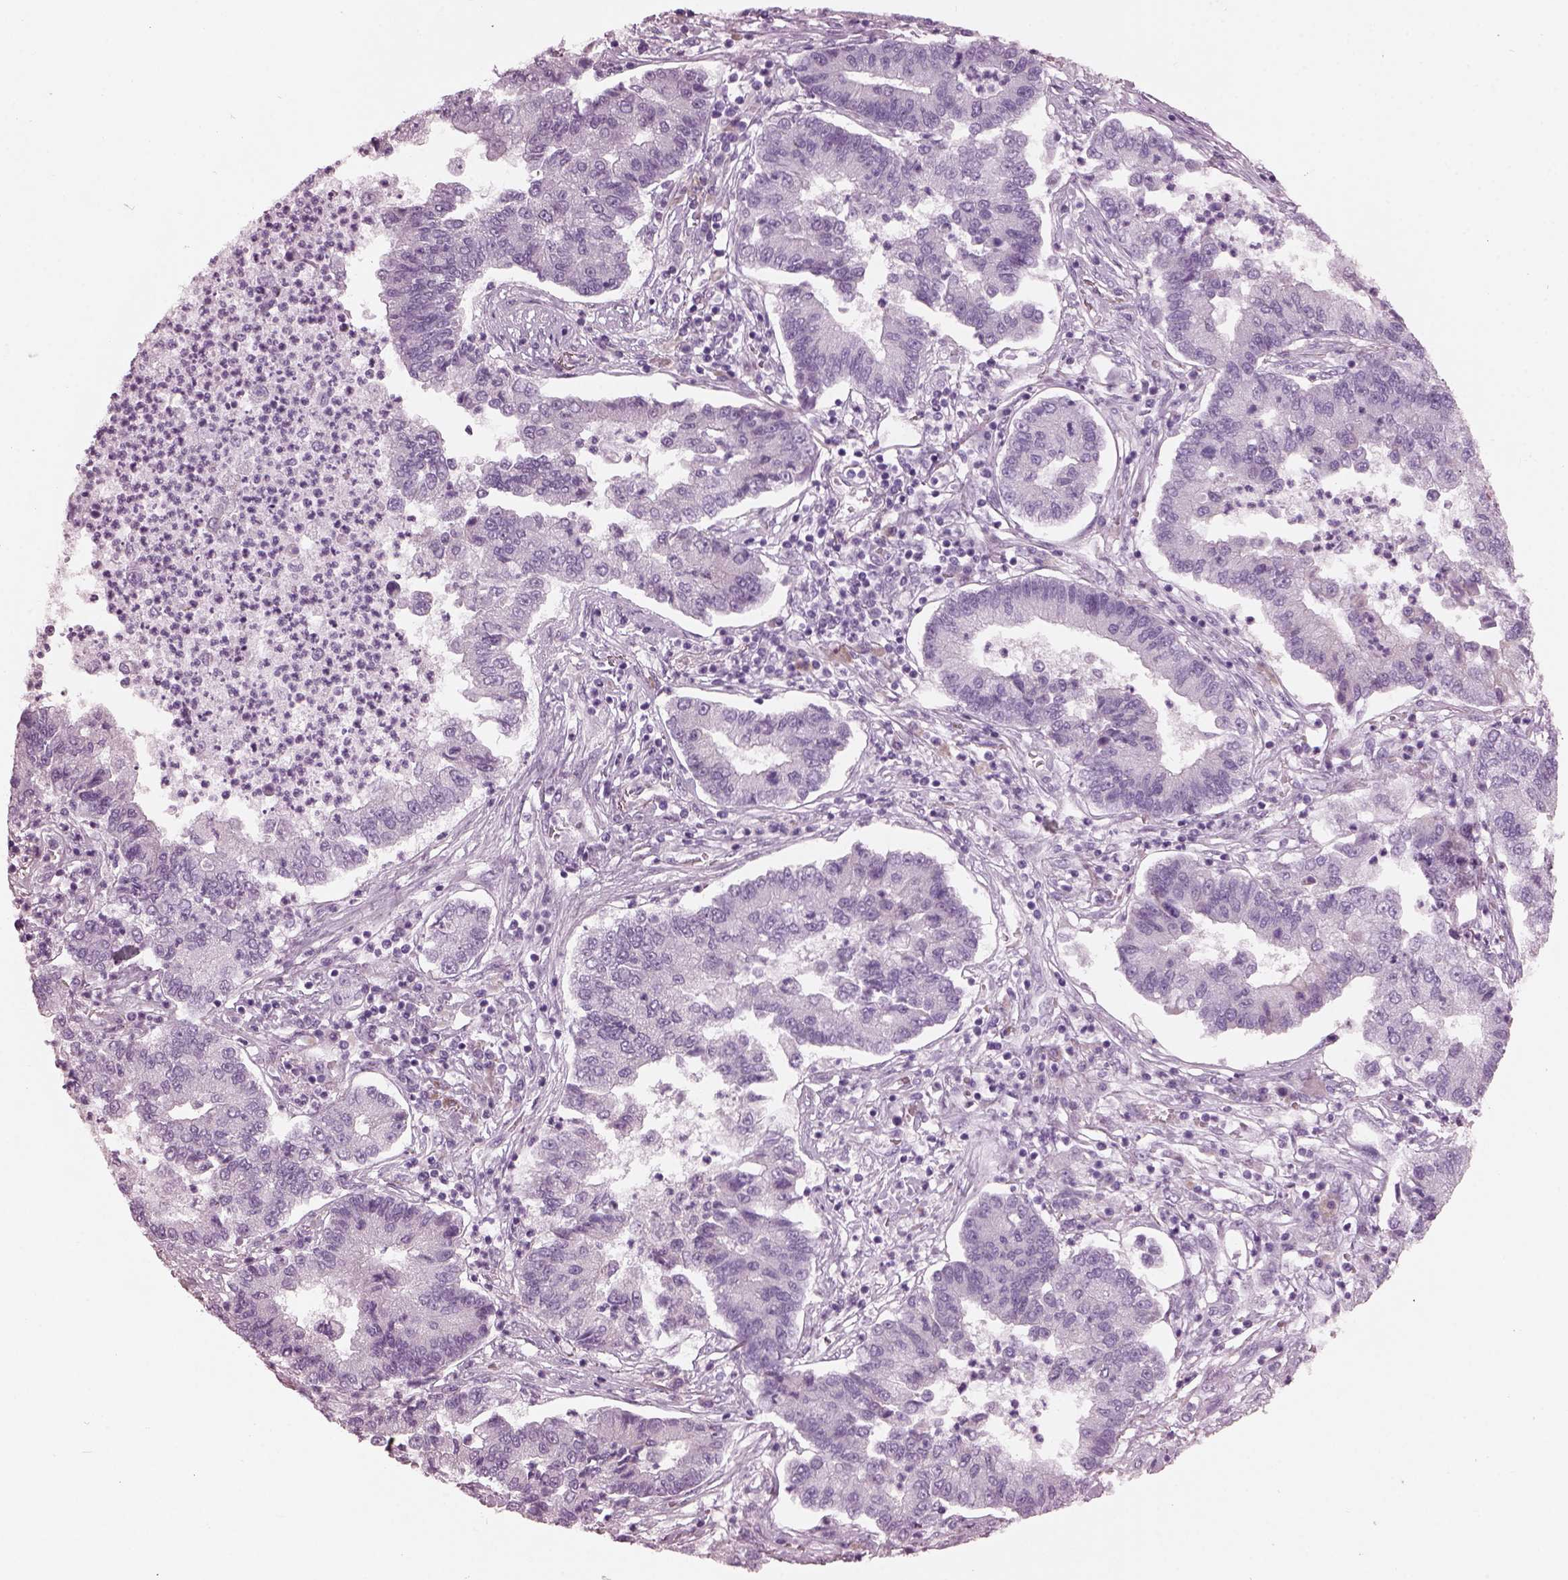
{"staining": {"intensity": "negative", "quantity": "none", "location": "none"}, "tissue": "lung cancer", "cell_type": "Tumor cells", "image_type": "cancer", "snomed": [{"axis": "morphology", "description": "Adenocarcinoma, NOS"}, {"axis": "topography", "description": "Lung"}], "caption": "Tumor cells show no significant protein positivity in lung adenocarcinoma.", "gene": "HYDIN", "patient": {"sex": "female", "age": 57}}